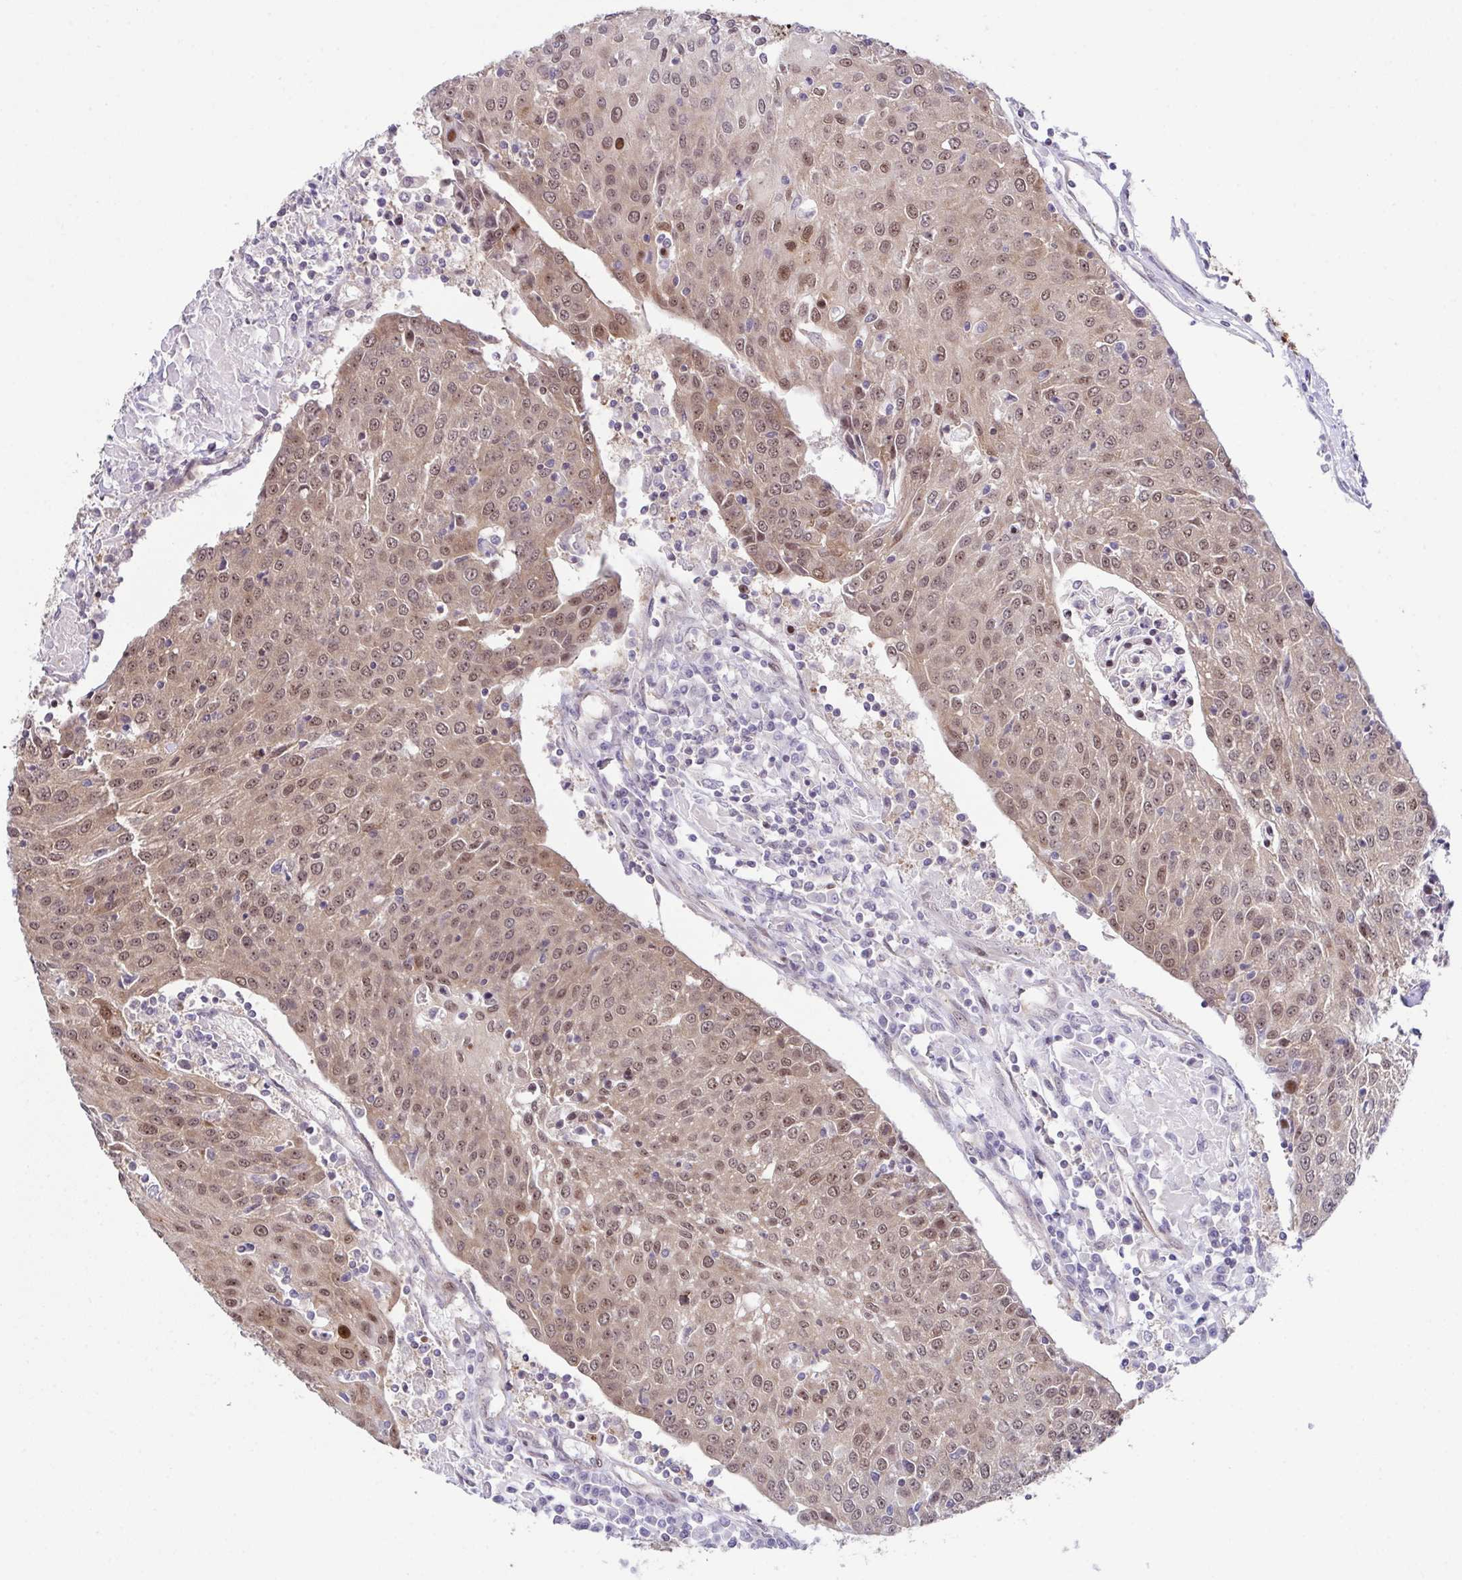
{"staining": {"intensity": "weak", "quantity": ">75%", "location": "cytoplasmic/membranous,nuclear"}, "tissue": "urothelial cancer", "cell_type": "Tumor cells", "image_type": "cancer", "snomed": [{"axis": "morphology", "description": "Urothelial carcinoma, High grade"}, {"axis": "topography", "description": "Urinary bladder"}], "caption": "Immunohistochemical staining of human urothelial cancer reveals low levels of weak cytoplasmic/membranous and nuclear protein expression in about >75% of tumor cells. Nuclei are stained in blue.", "gene": "DNAJB1", "patient": {"sex": "female", "age": 85}}